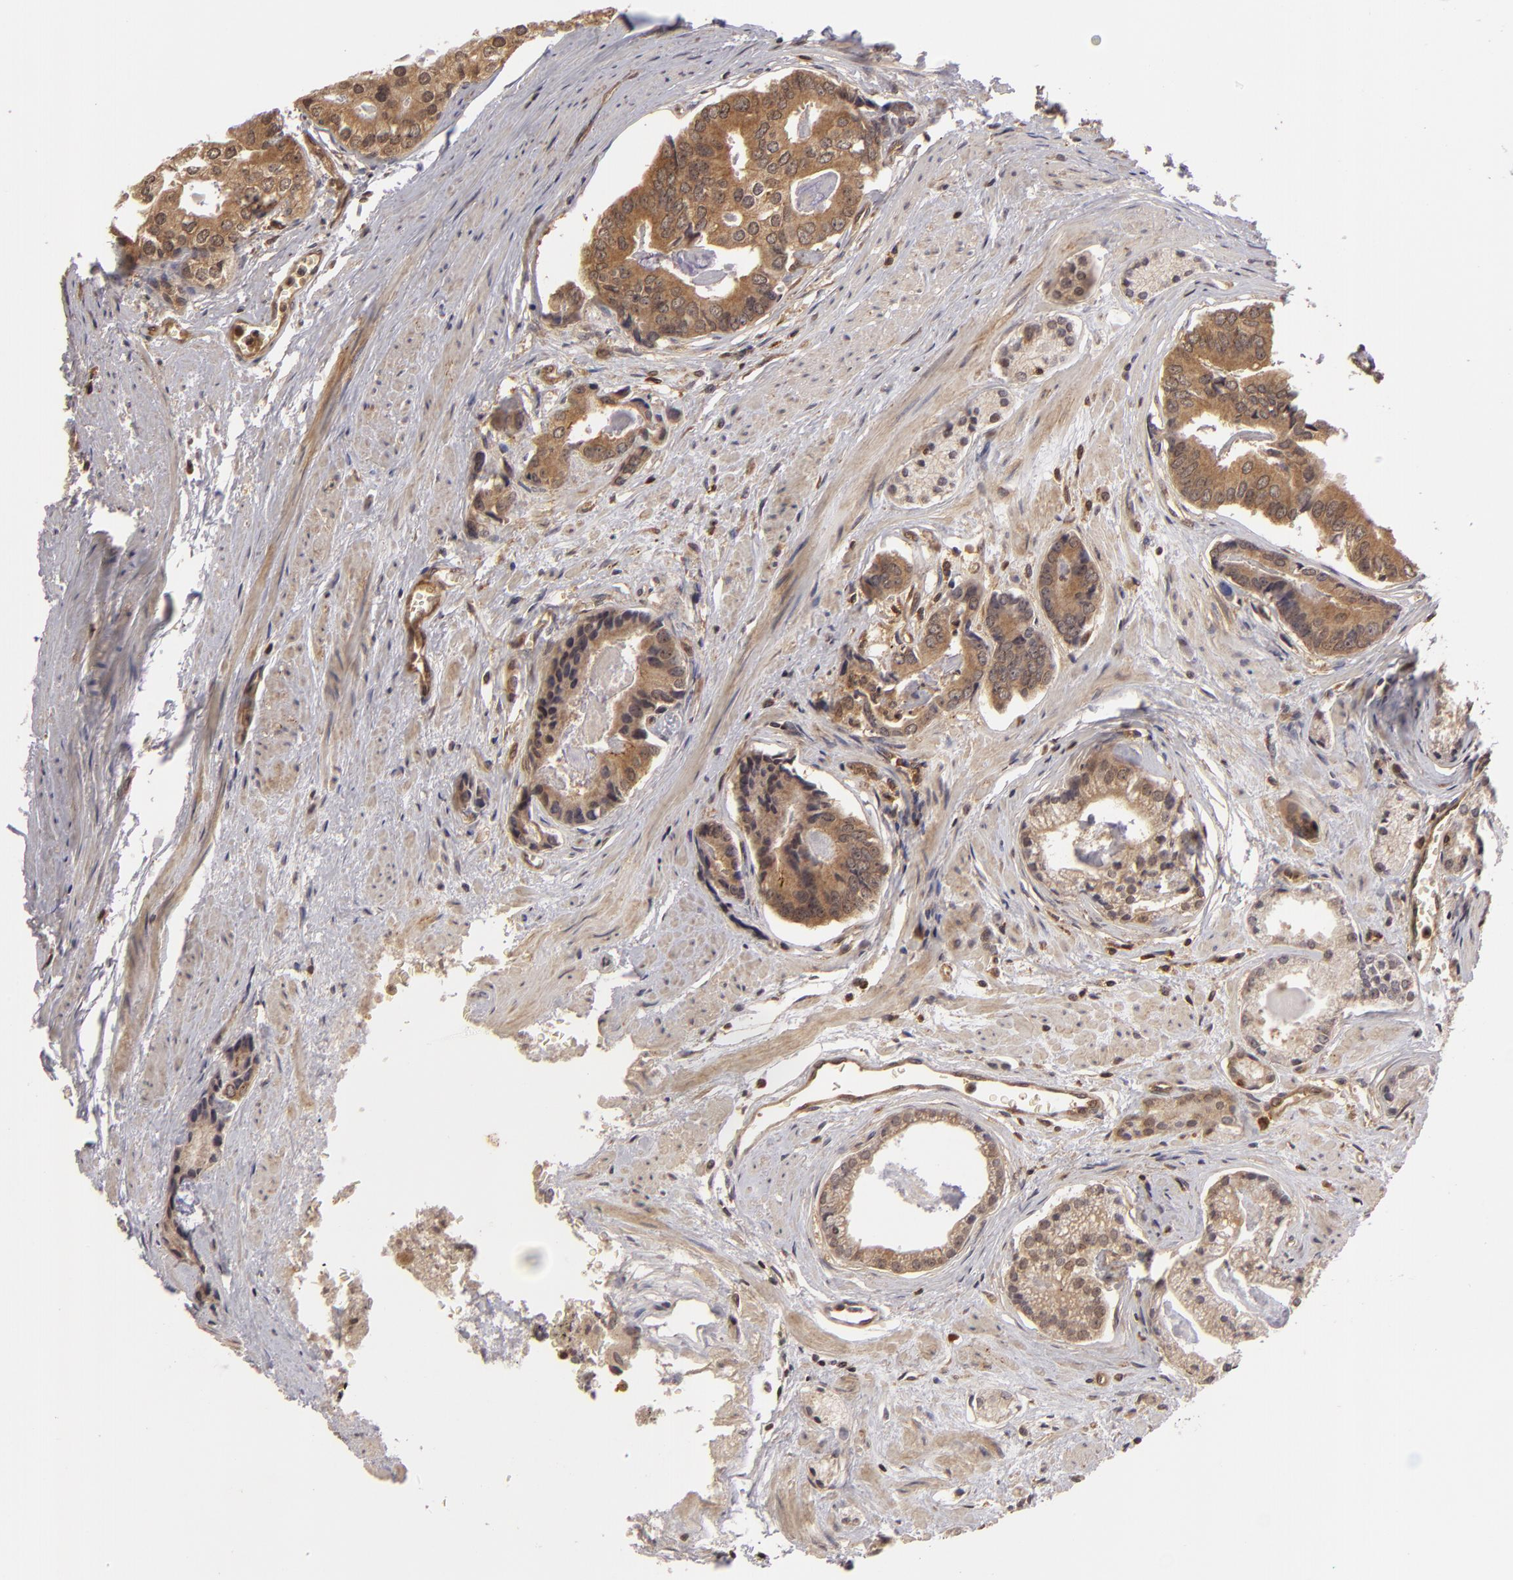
{"staining": {"intensity": "moderate", "quantity": ">75%", "location": "cytoplasmic/membranous"}, "tissue": "prostate cancer", "cell_type": "Tumor cells", "image_type": "cancer", "snomed": [{"axis": "morphology", "description": "Adenocarcinoma, High grade"}, {"axis": "topography", "description": "Prostate"}], "caption": "A brown stain shows moderate cytoplasmic/membranous positivity of a protein in prostate cancer (adenocarcinoma (high-grade)) tumor cells.", "gene": "ZBTB33", "patient": {"sex": "male", "age": 56}}